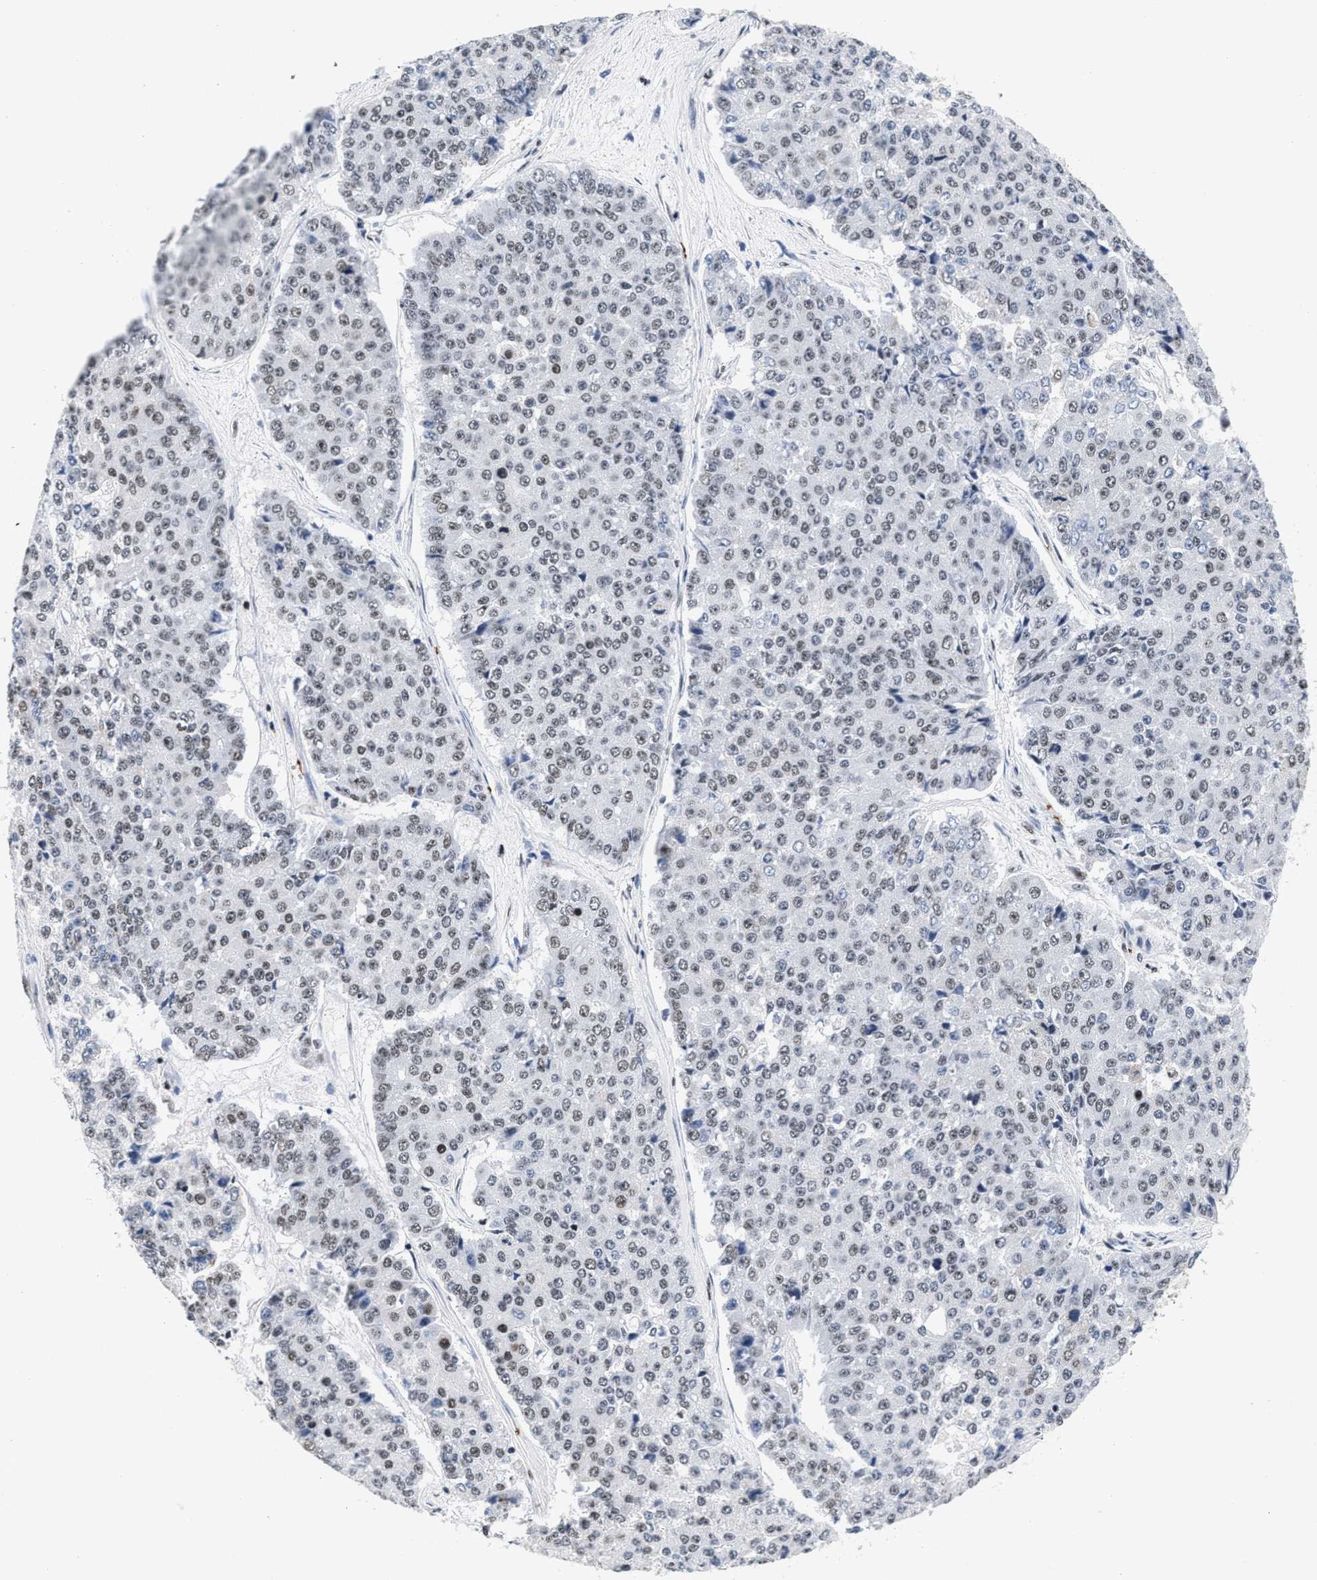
{"staining": {"intensity": "weak", "quantity": "25%-75%", "location": "nuclear"}, "tissue": "pancreatic cancer", "cell_type": "Tumor cells", "image_type": "cancer", "snomed": [{"axis": "morphology", "description": "Adenocarcinoma, NOS"}, {"axis": "topography", "description": "Pancreas"}], "caption": "A high-resolution photomicrograph shows immunohistochemistry (IHC) staining of pancreatic cancer, which exhibits weak nuclear staining in about 25%-75% of tumor cells.", "gene": "RAD21", "patient": {"sex": "male", "age": 50}}